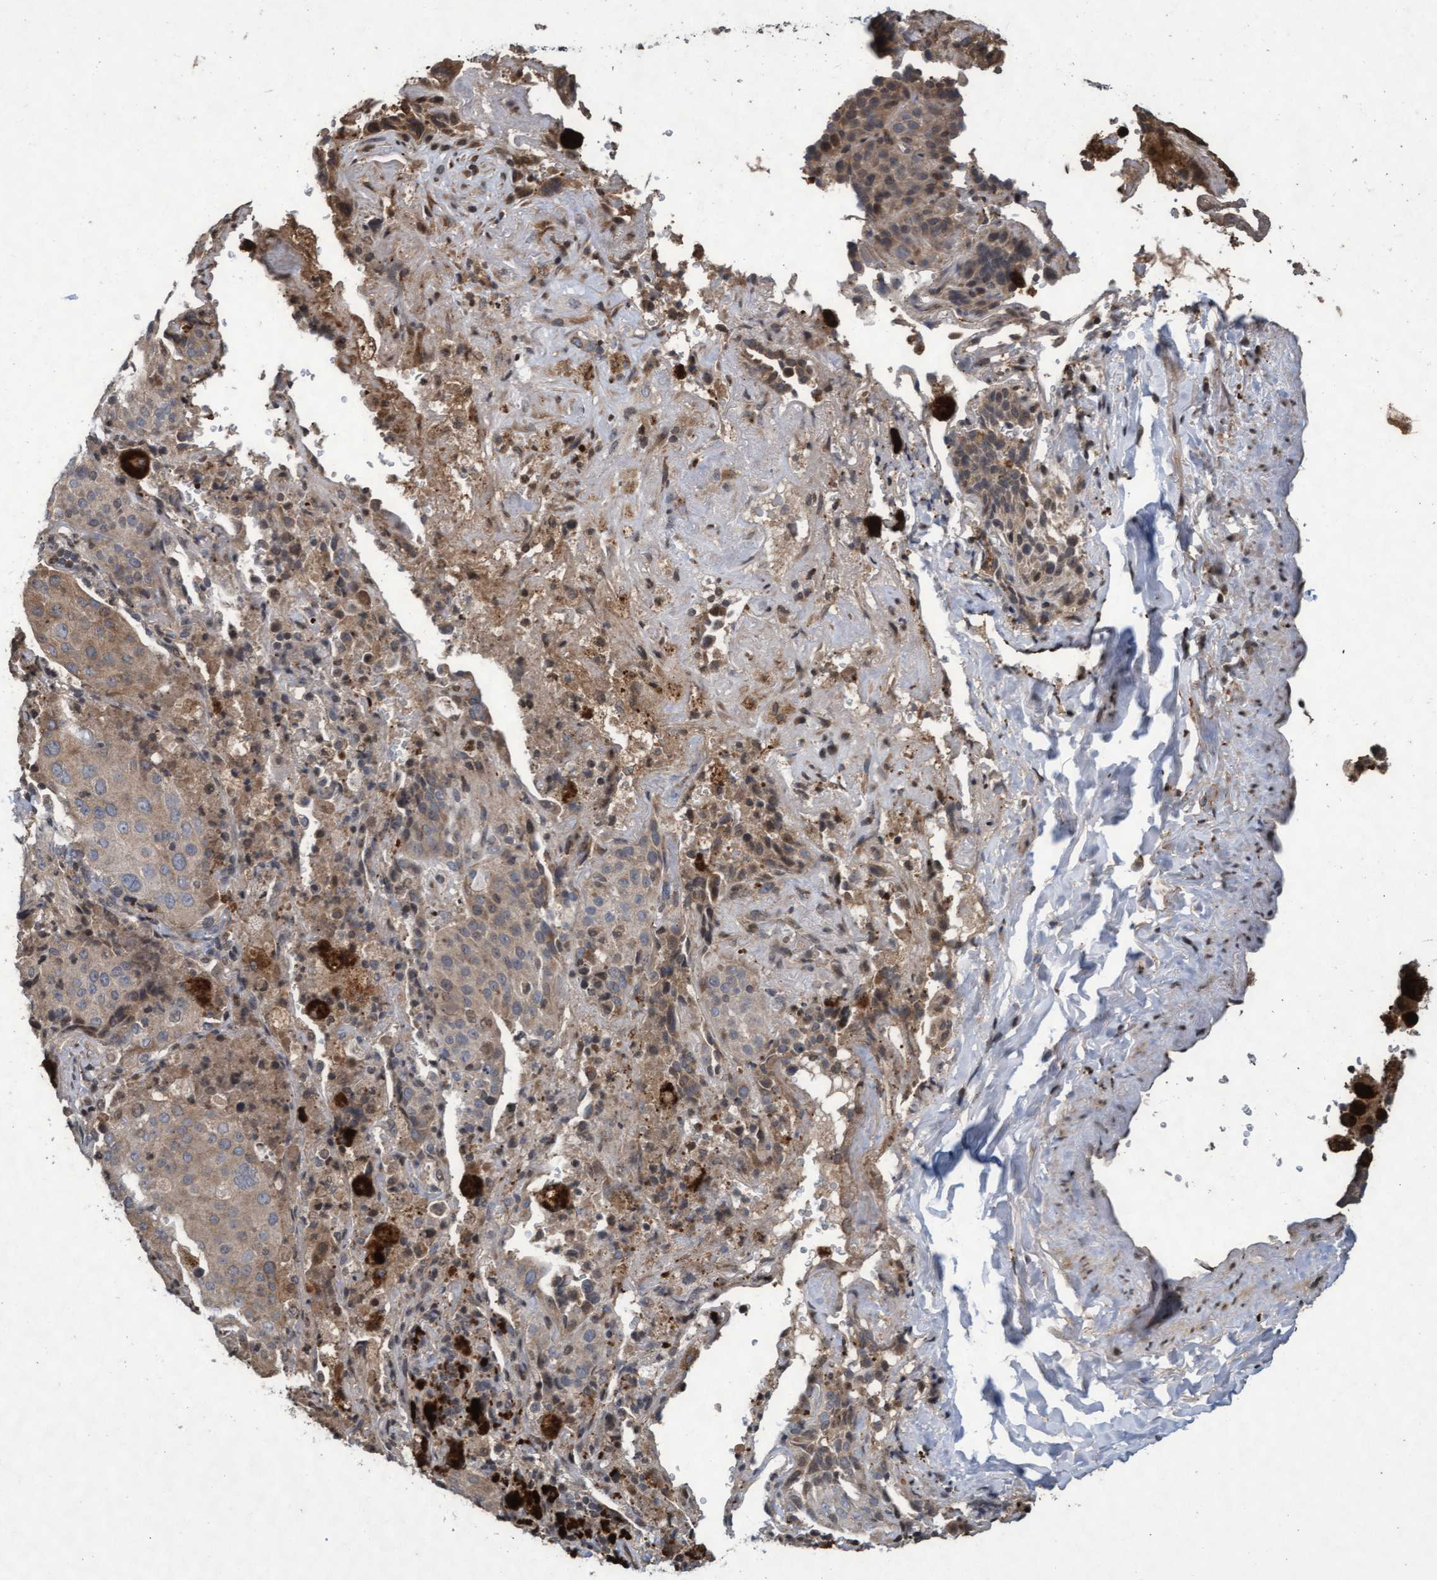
{"staining": {"intensity": "weak", "quantity": "25%-75%", "location": "cytoplasmic/membranous"}, "tissue": "lung cancer", "cell_type": "Tumor cells", "image_type": "cancer", "snomed": [{"axis": "morphology", "description": "Squamous cell carcinoma, NOS"}, {"axis": "topography", "description": "Lung"}], "caption": "Lung squamous cell carcinoma was stained to show a protein in brown. There is low levels of weak cytoplasmic/membranous staining in about 25%-75% of tumor cells.", "gene": "KCNC2", "patient": {"sex": "male", "age": 54}}